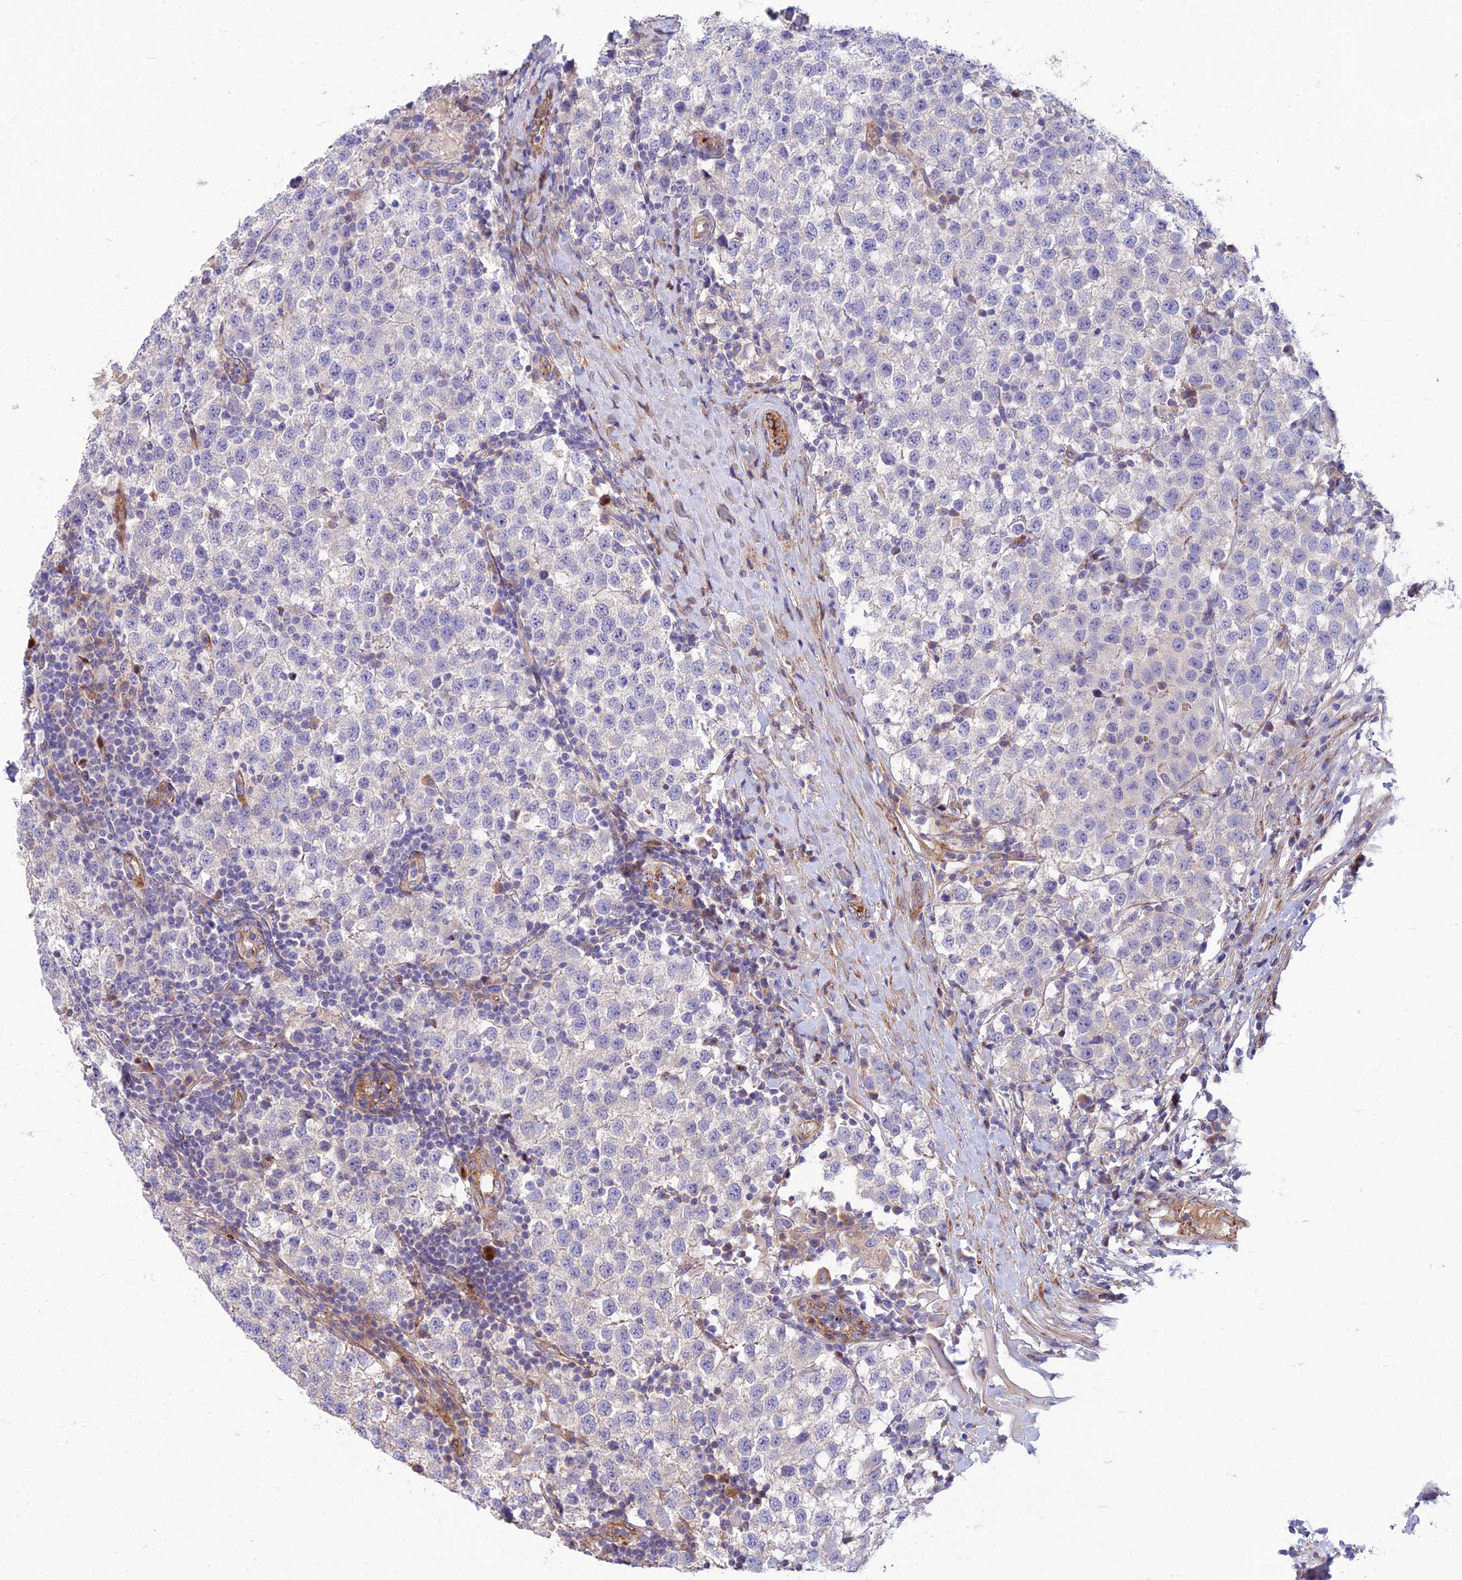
{"staining": {"intensity": "negative", "quantity": "none", "location": "none"}, "tissue": "testis cancer", "cell_type": "Tumor cells", "image_type": "cancer", "snomed": [{"axis": "morphology", "description": "Seminoma, NOS"}, {"axis": "topography", "description": "Testis"}], "caption": "Tumor cells are negative for protein expression in human testis cancer (seminoma).", "gene": "SEL1L3", "patient": {"sex": "male", "age": 34}}